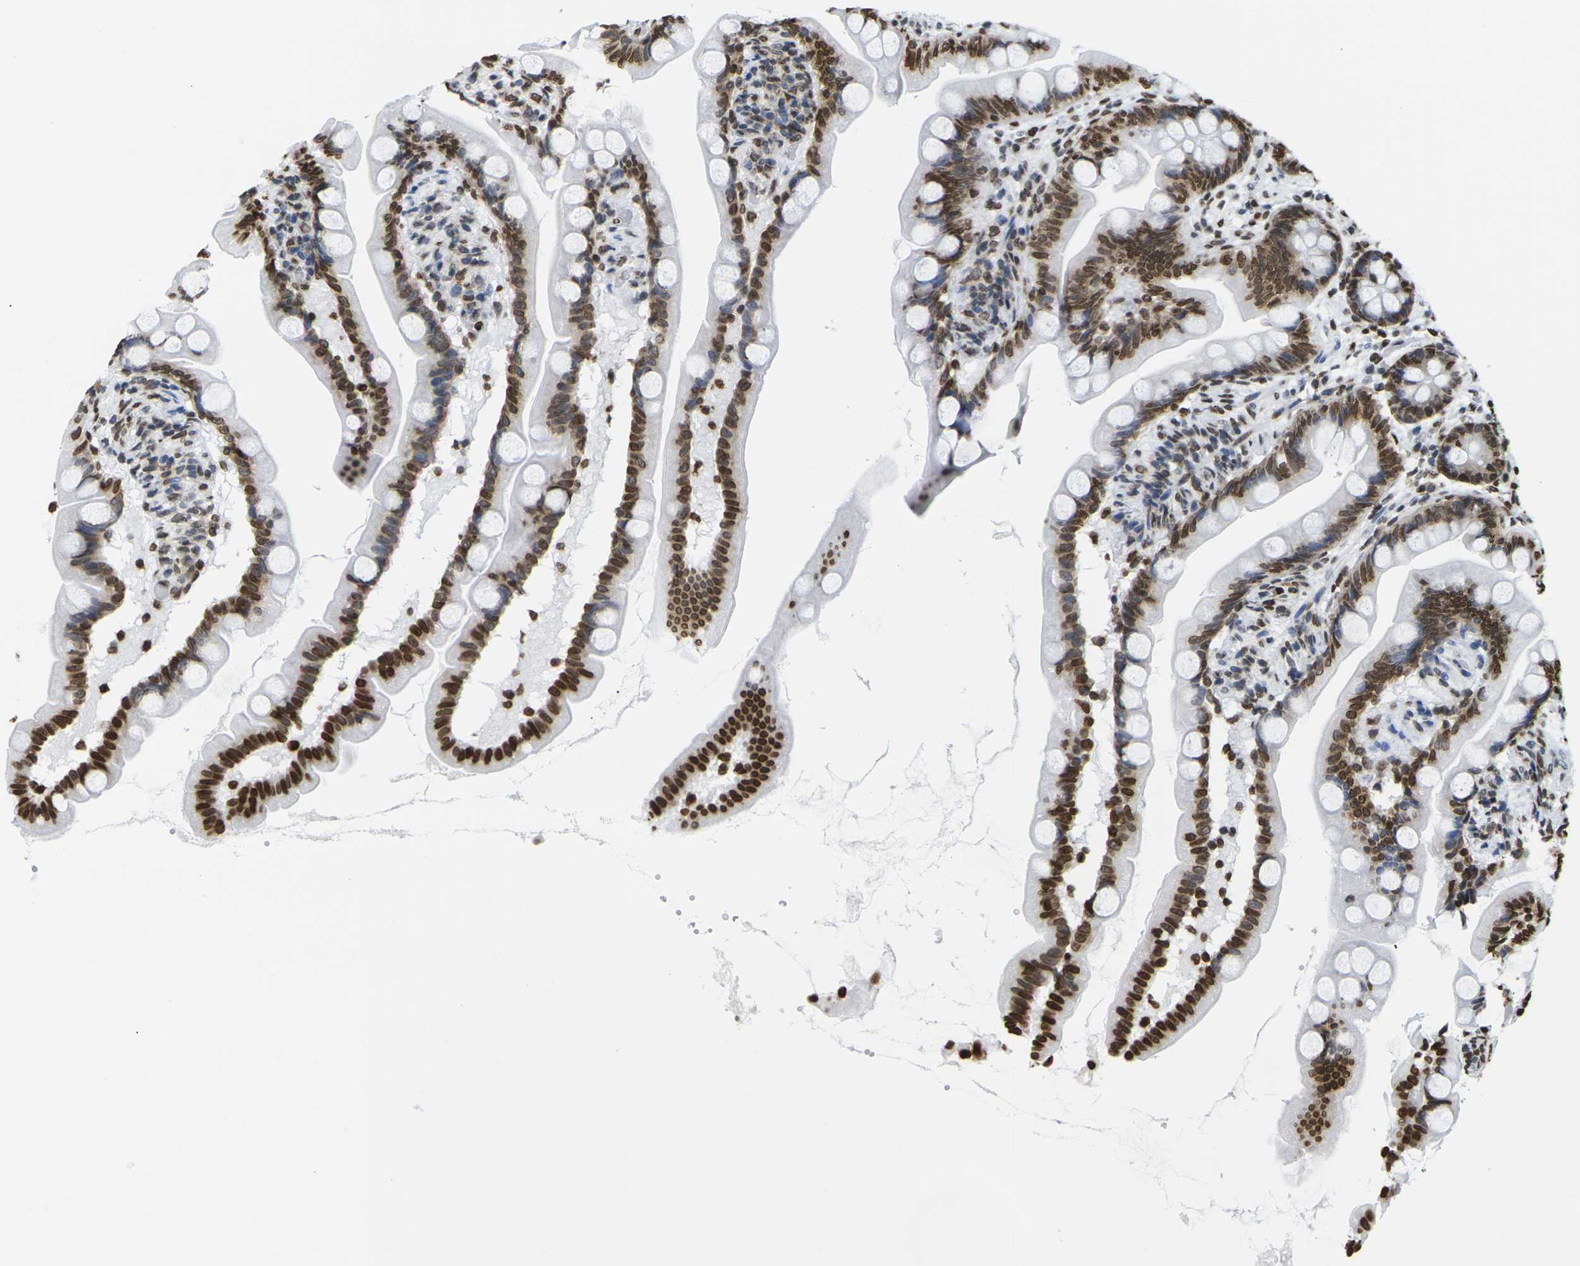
{"staining": {"intensity": "strong", "quantity": ">75%", "location": "nuclear"}, "tissue": "small intestine", "cell_type": "Glandular cells", "image_type": "normal", "snomed": [{"axis": "morphology", "description": "Normal tissue, NOS"}, {"axis": "topography", "description": "Small intestine"}], "caption": "DAB (3,3'-diaminobenzidine) immunohistochemical staining of benign small intestine demonstrates strong nuclear protein expression in about >75% of glandular cells.", "gene": "H2AC21", "patient": {"sex": "female", "age": 56}}